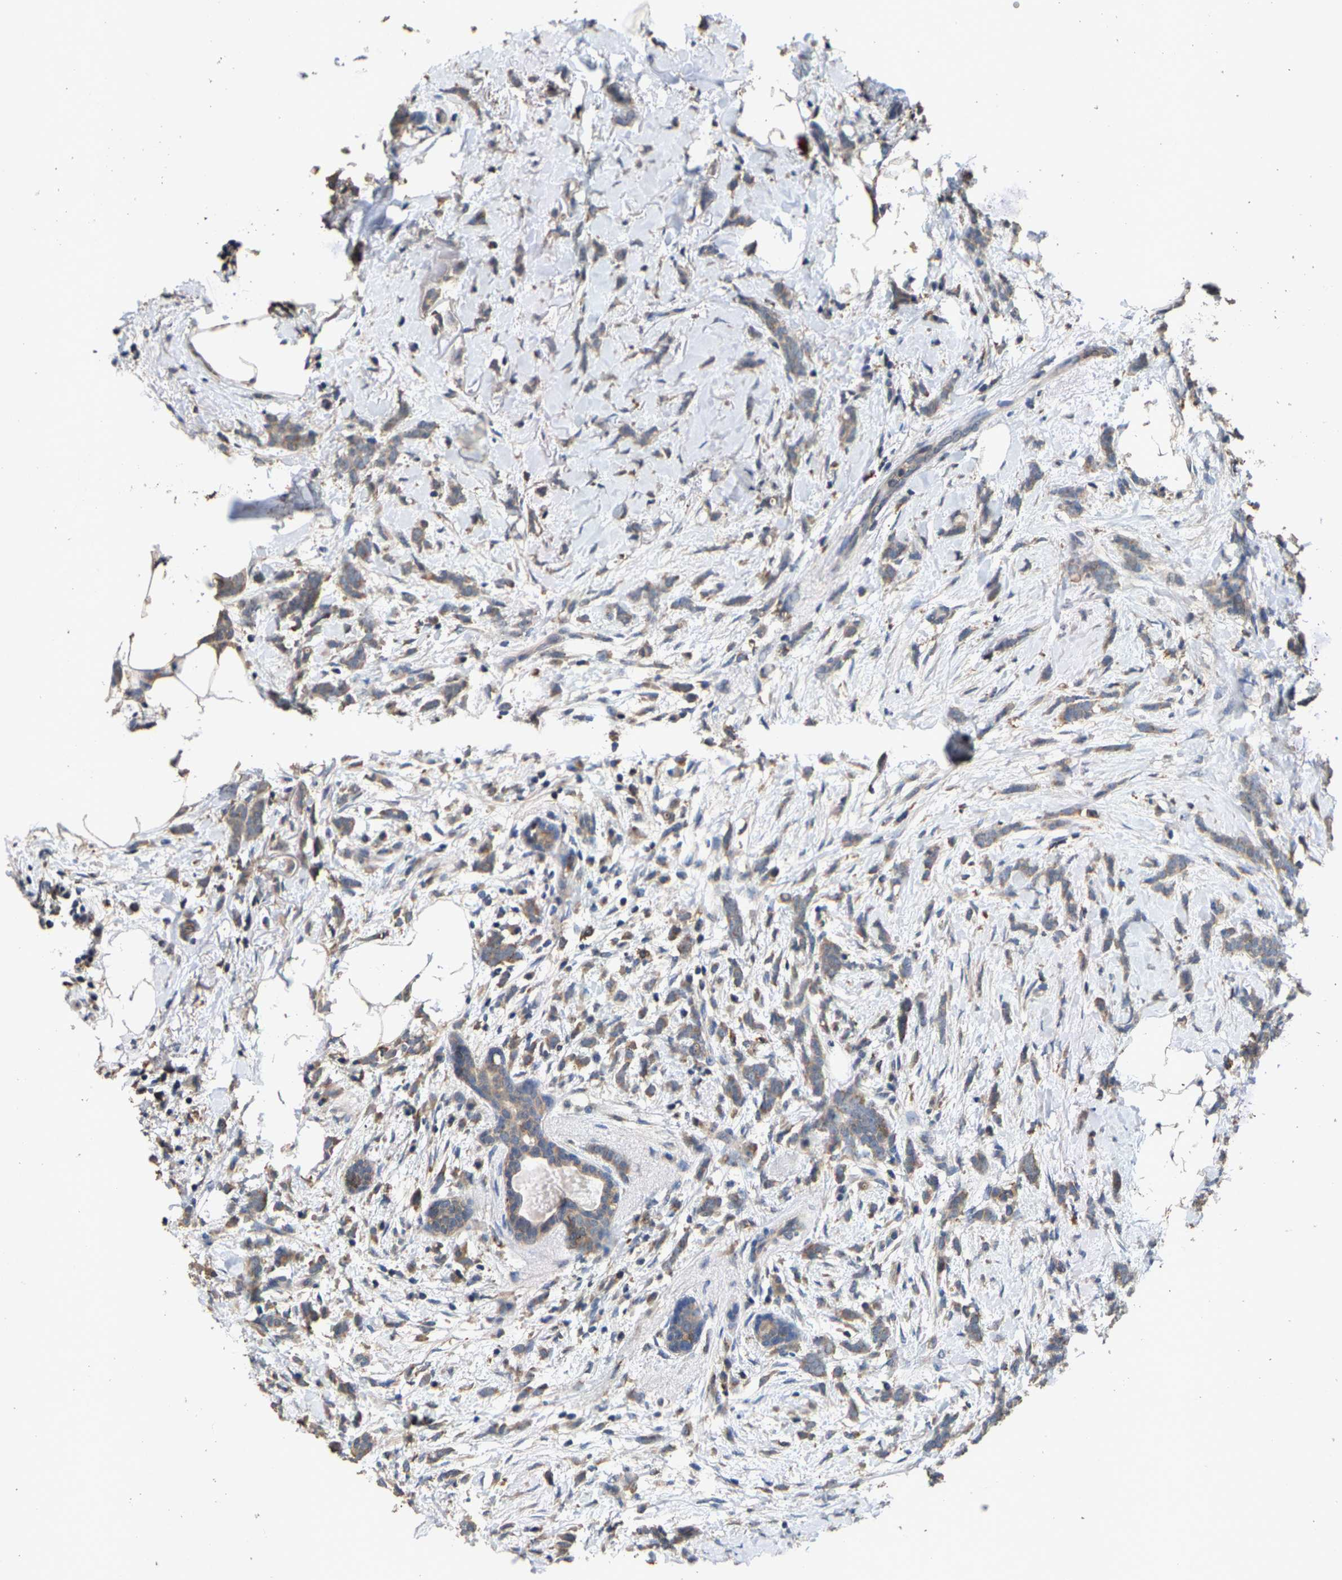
{"staining": {"intensity": "weak", "quantity": ">75%", "location": "cytoplasmic/membranous"}, "tissue": "breast cancer", "cell_type": "Tumor cells", "image_type": "cancer", "snomed": [{"axis": "morphology", "description": "Lobular carcinoma, in situ"}, {"axis": "morphology", "description": "Lobular carcinoma"}, {"axis": "topography", "description": "Breast"}], "caption": "A brown stain labels weak cytoplasmic/membranous positivity of a protein in breast cancer (lobular carcinoma in situ) tumor cells.", "gene": "TDRKH", "patient": {"sex": "female", "age": 41}}